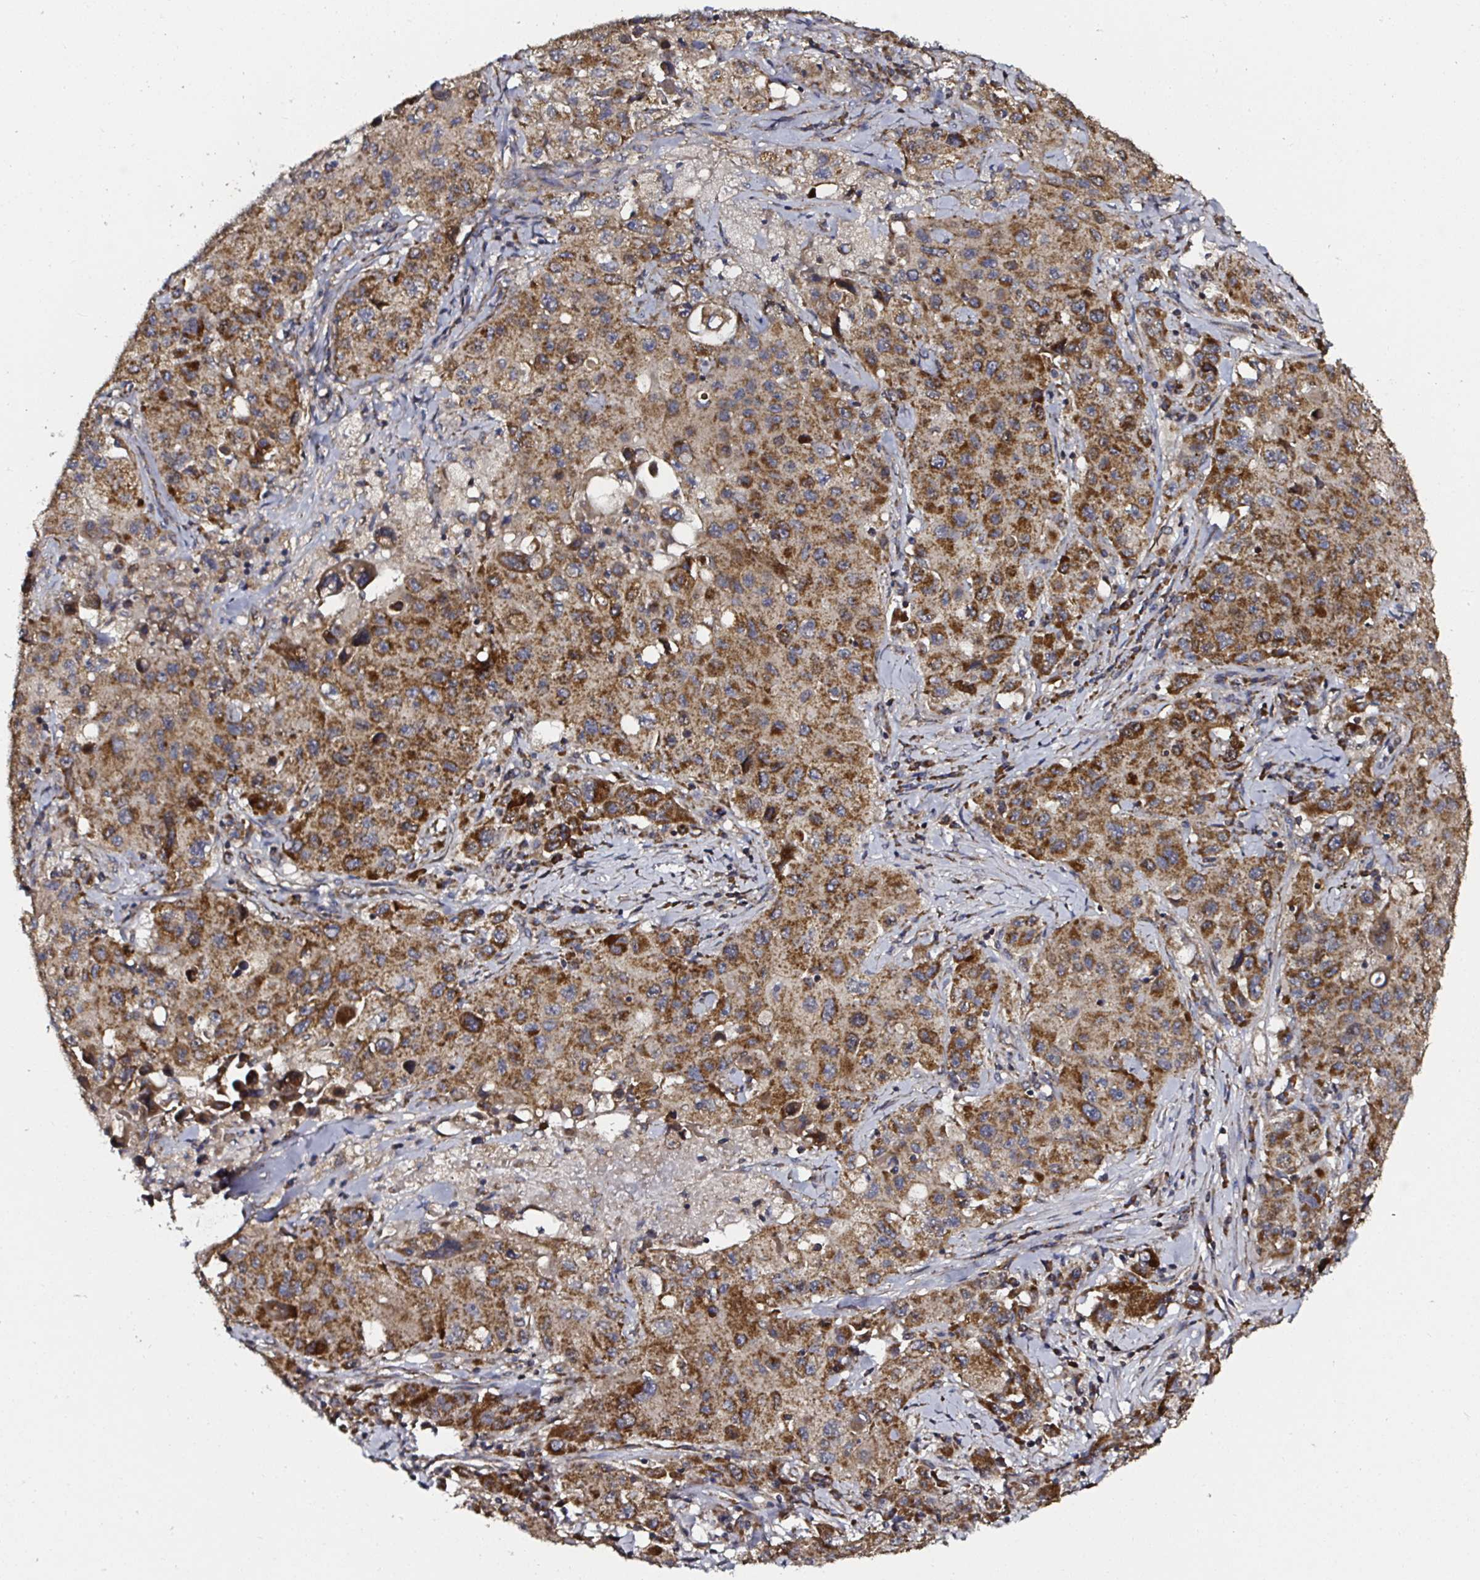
{"staining": {"intensity": "strong", "quantity": ">75%", "location": "cytoplasmic/membranous"}, "tissue": "lung cancer", "cell_type": "Tumor cells", "image_type": "cancer", "snomed": [{"axis": "morphology", "description": "Squamous cell carcinoma, NOS"}, {"axis": "topography", "description": "Lung"}], "caption": "Squamous cell carcinoma (lung) was stained to show a protein in brown. There is high levels of strong cytoplasmic/membranous staining in approximately >75% of tumor cells.", "gene": "ATAD3B", "patient": {"sex": "male", "age": 63}}